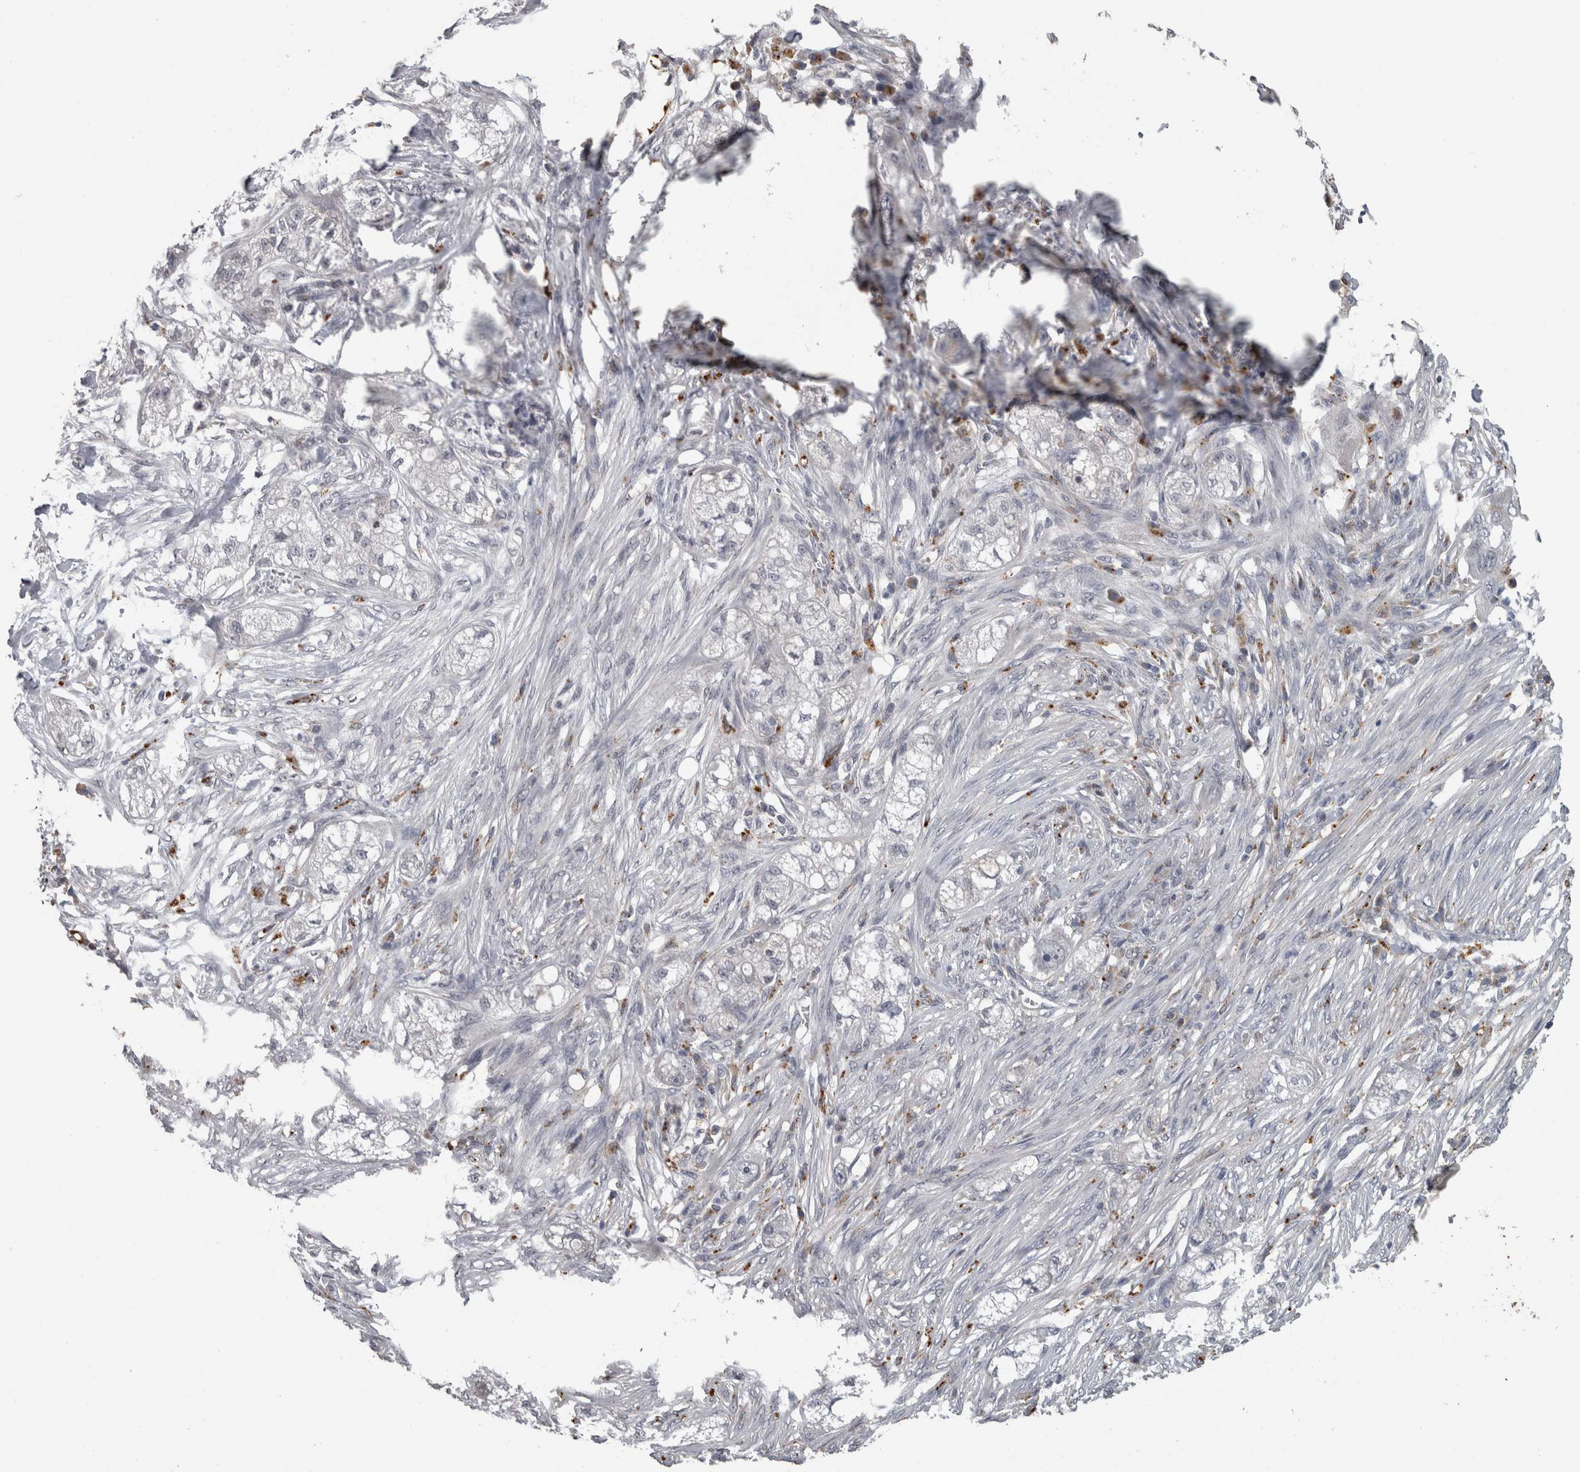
{"staining": {"intensity": "negative", "quantity": "none", "location": "none"}, "tissue": "pancreatic cancer", "cell_type": "Tumor cells", "image_type": "cancer", "snomed": [{"axis": "morphology", "description": "Adenocarcinoma, NOS"}, {"axis": "topography", "description": "Pancreas"}], "caption": "Immunohistochemistry (IHC) image of human pancreatic cancer stained for a protein (brown), which demonstrates no expression in tumor cells. The staining was performed using DAB to visualize the protein expression in brown, while the nuclei were stained in blue with hematoxylin (Magnification: 20x).", "gene": "NAAA", "patient": {"sex": "female", "age": 78}}